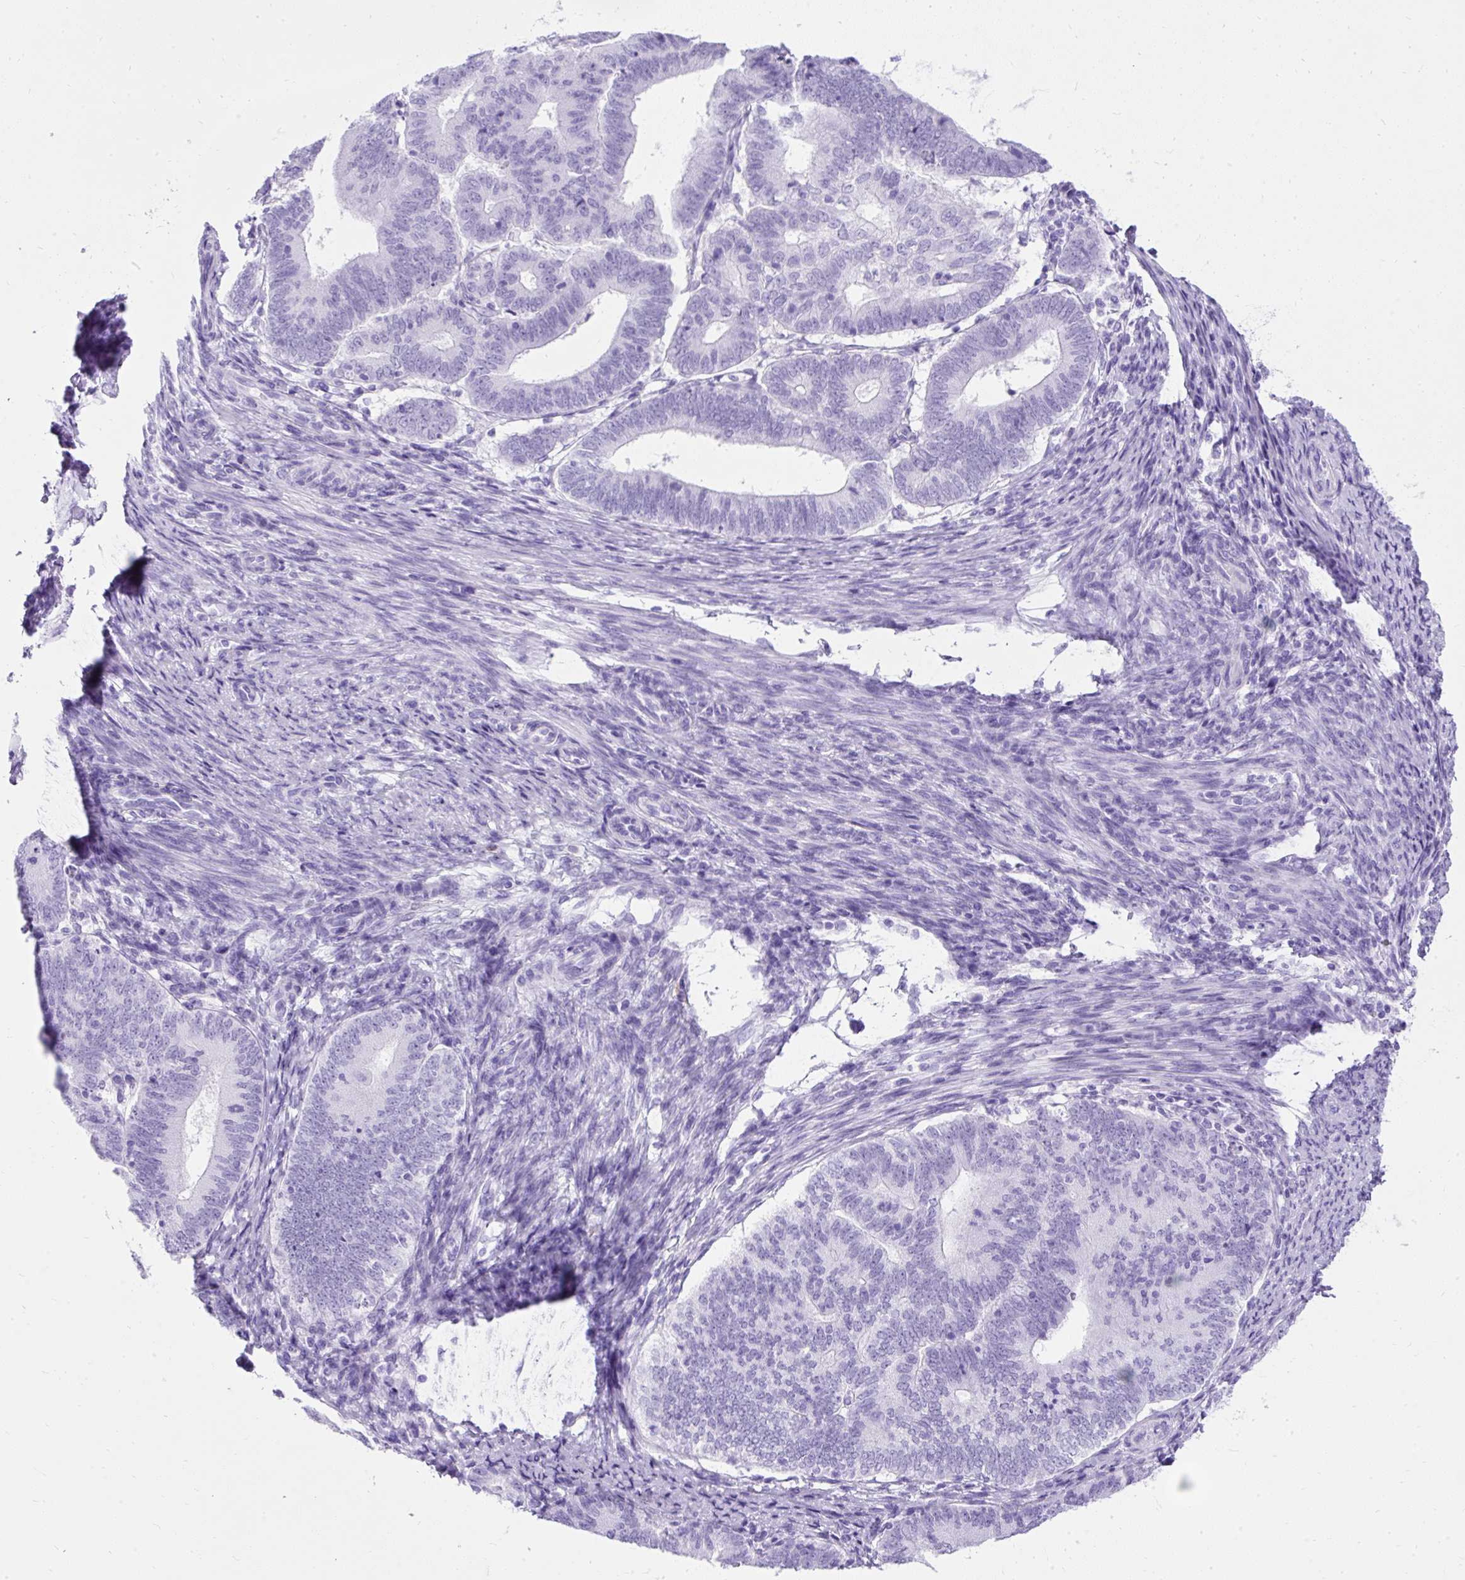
{"staining": {"intensity": "negative", "quantity": "none", "location": "none"}, "tissue": "endometrial cancer", "cell_type": "Tumor cells", "image_type": "cancer", "snomed": [{"axis": "morphology", "description": "Adenocarcinoma, NOS"}, {"axis": "topography", "description": "Endometrium"}], "caption": "Immunohistochemical staining of adenocarcinoma (endometrial) reveals no significant expression in tumor cells.", "gene": "PVALB", "patient": {"sex": "female", "age": 70}}